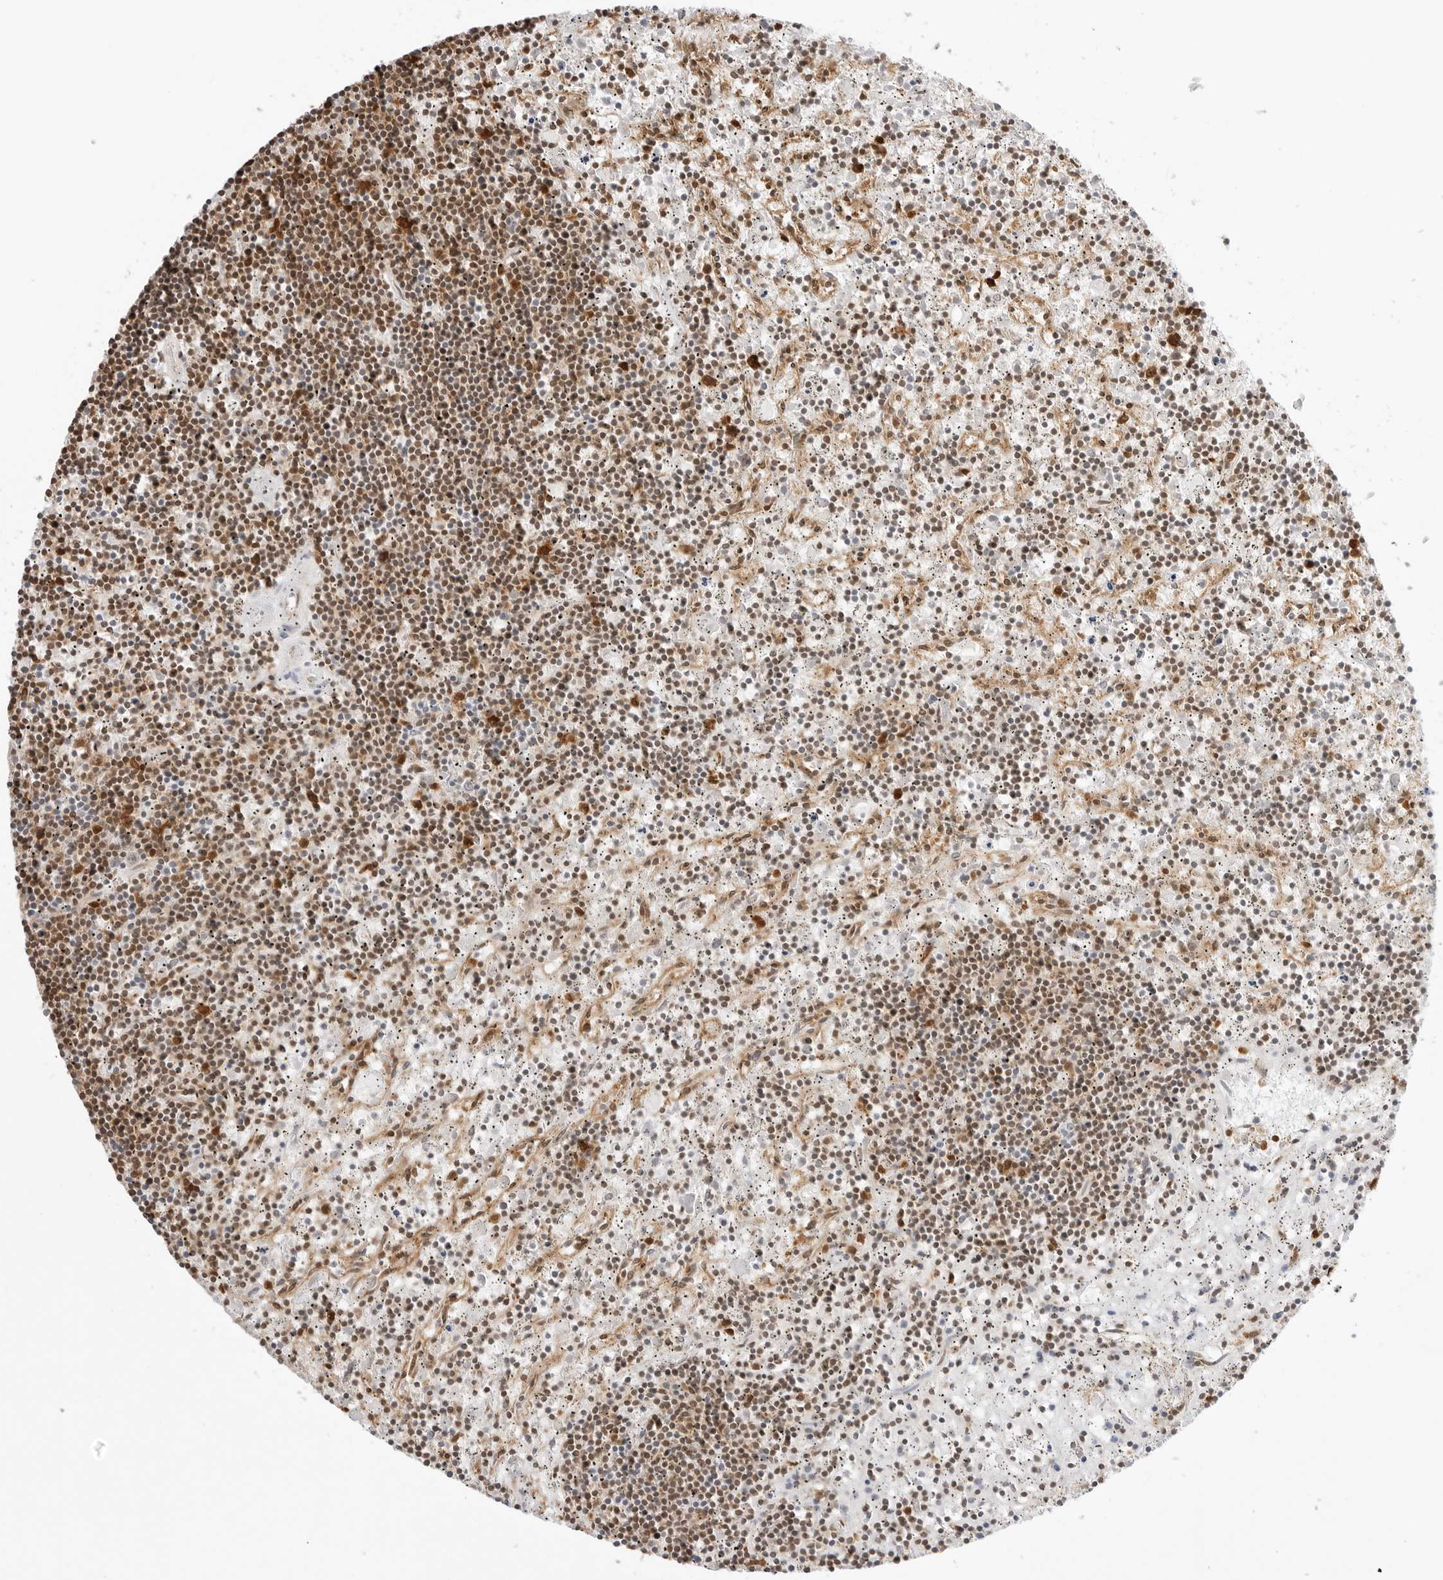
{"staining": {"intensity": "moderate", "quantity": "25%-75%", "location": "nuclear"}, "tissue": "lymphoma", "cell_type": "Tumor cells", "image_type": "cancer", "snomed": [{"axis": "morphology", "description": "Malignant lymphoma, non-Hodgkin's type, Low grade"}, {"axis": "topography", "description": "Spleen"}], "caption": "An immunohistochemistry image of neoplastic tissue is shown. Protein staining in brown labels moderate nuclear positivity in malignant lymphoma, non-Hodgkin's type (low-grade) within tumor cells. (brown staining indicates protein expression, while blue staining denotes nuclei).", "gene": "NUDC", "patient": {"sex": "male", "age": 76}}